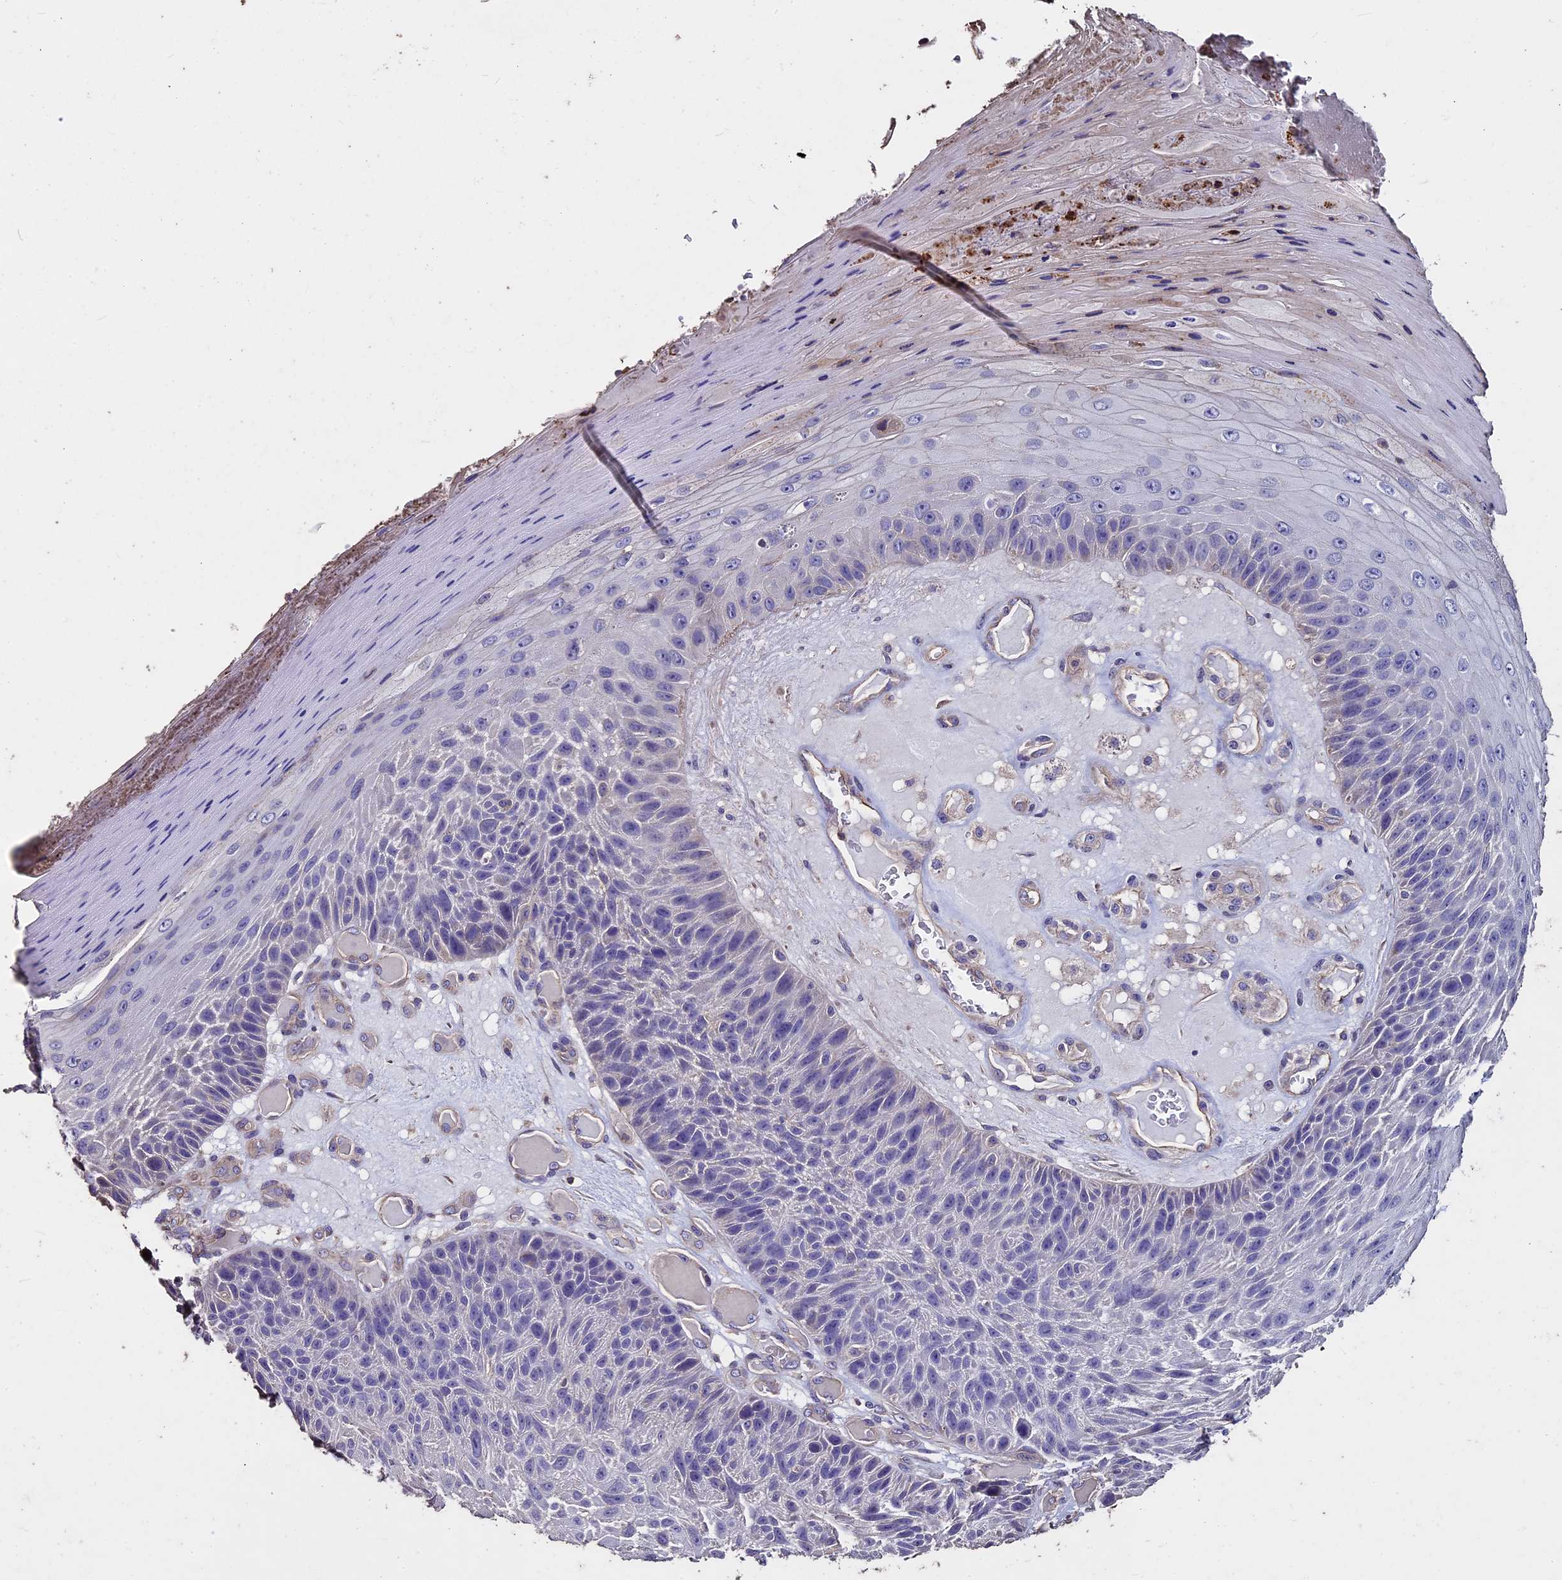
{"staining": {"intensity": "negative", "quantity": "none", "location": "none"}, "tissue": "skin cancer", "cell_type": "Tumor cells", "image_type": "cancer", "snomed": [{"axis": "morphology", "description": "Squamous cell carcinoma, NOS"}, {"axis": "topography", "description": "Skin"}], "caption": "There is no significant staining in tumor cells of skin squamous cell carcinoma.", "gene": "USB1", "patient": {"sex": "female", "age": 88}}